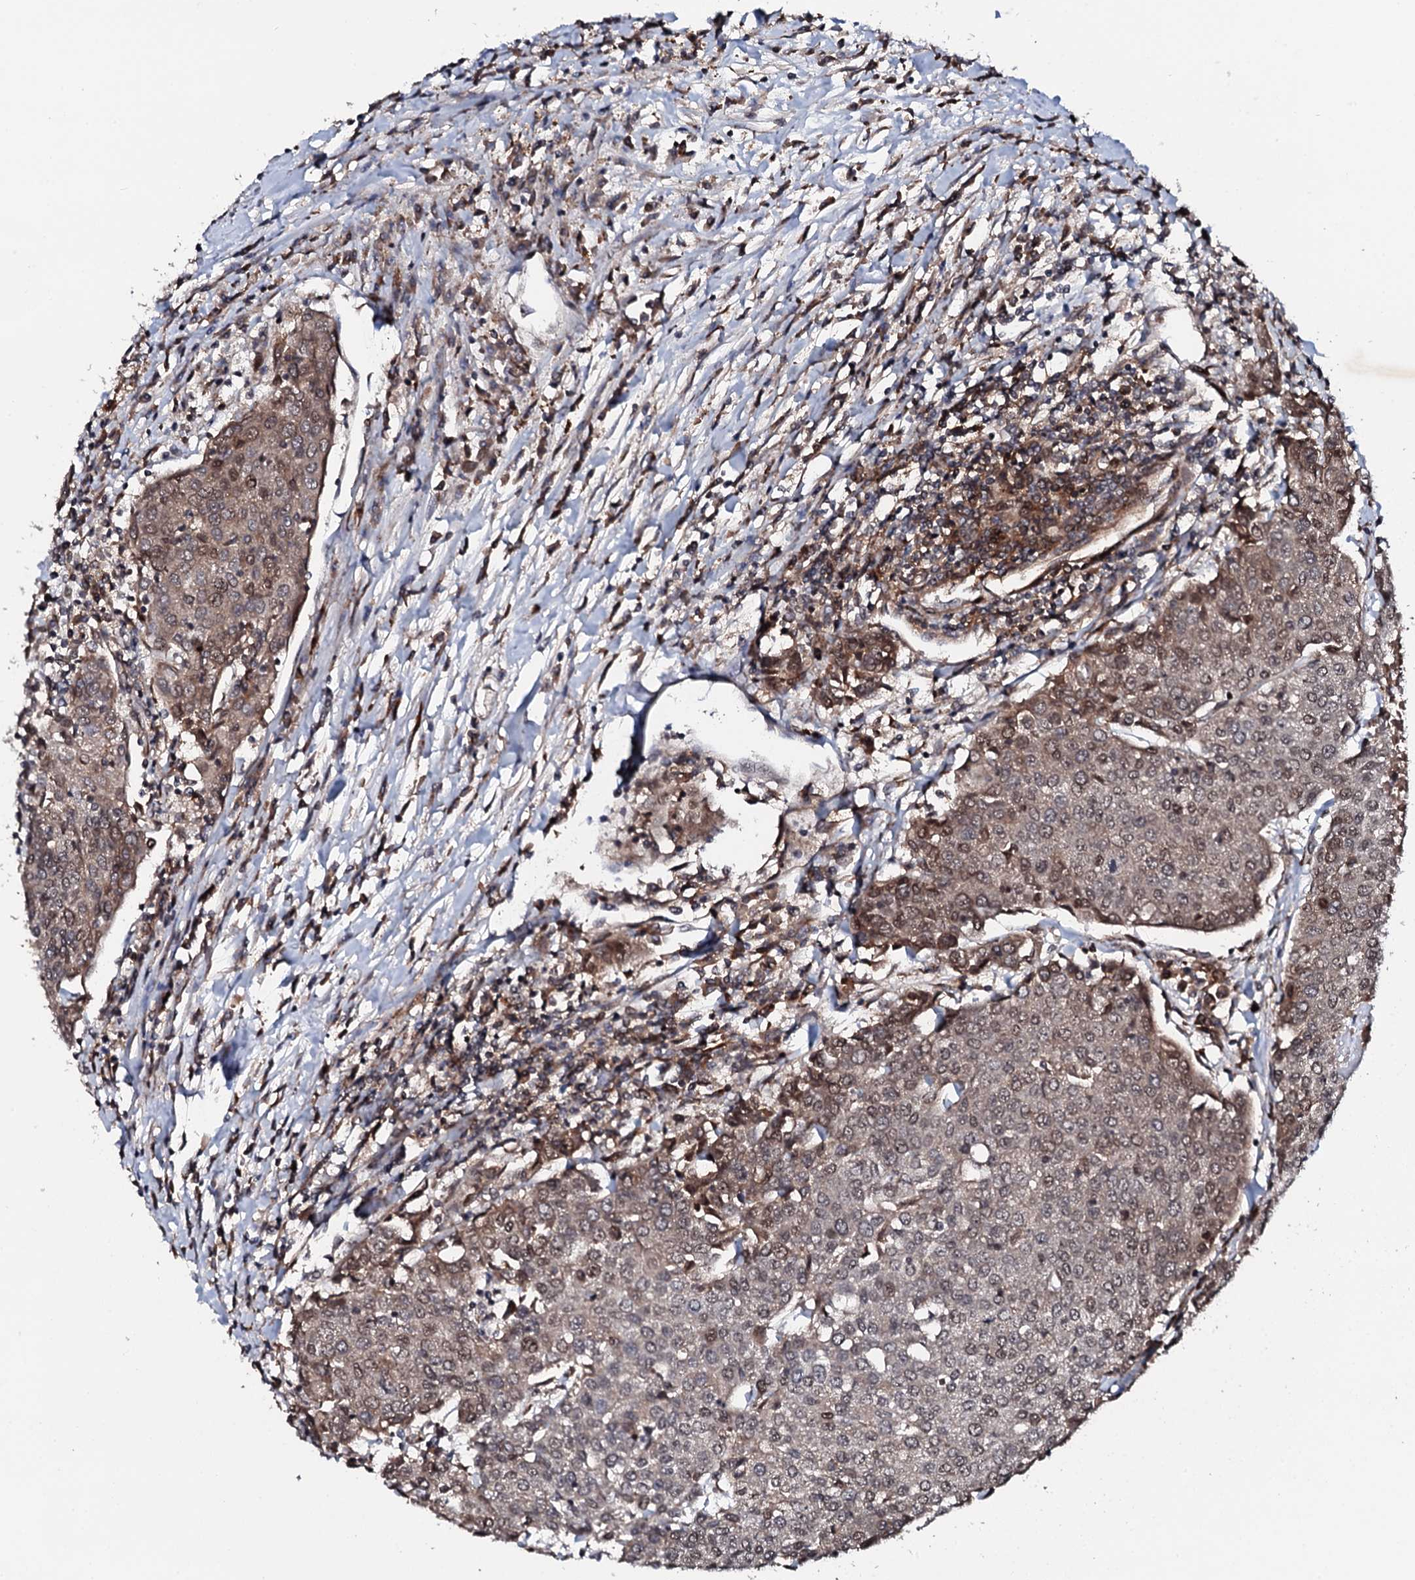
{"staining": {"intensity": "moderate", "quantity": "<25%", "location": "nuclear"}, "tissue": "urothelial cancer", "cell_type": "Tumor cells", "image_type": "cancer", "snomed": [{"axis": "morphology", "description": "Urothelial carcinoma, High grade"}, {"axis": "topography", "description": "Urinary bladder"}], "caption": "Moderate nuclear positivity for a protein is appreciated in about <25% of tumor cells of high-grade urothelial carcinoma using immunohistochemistry.", "gene": "FAM111A", "patient": {"sex": "female", "age": 85}}